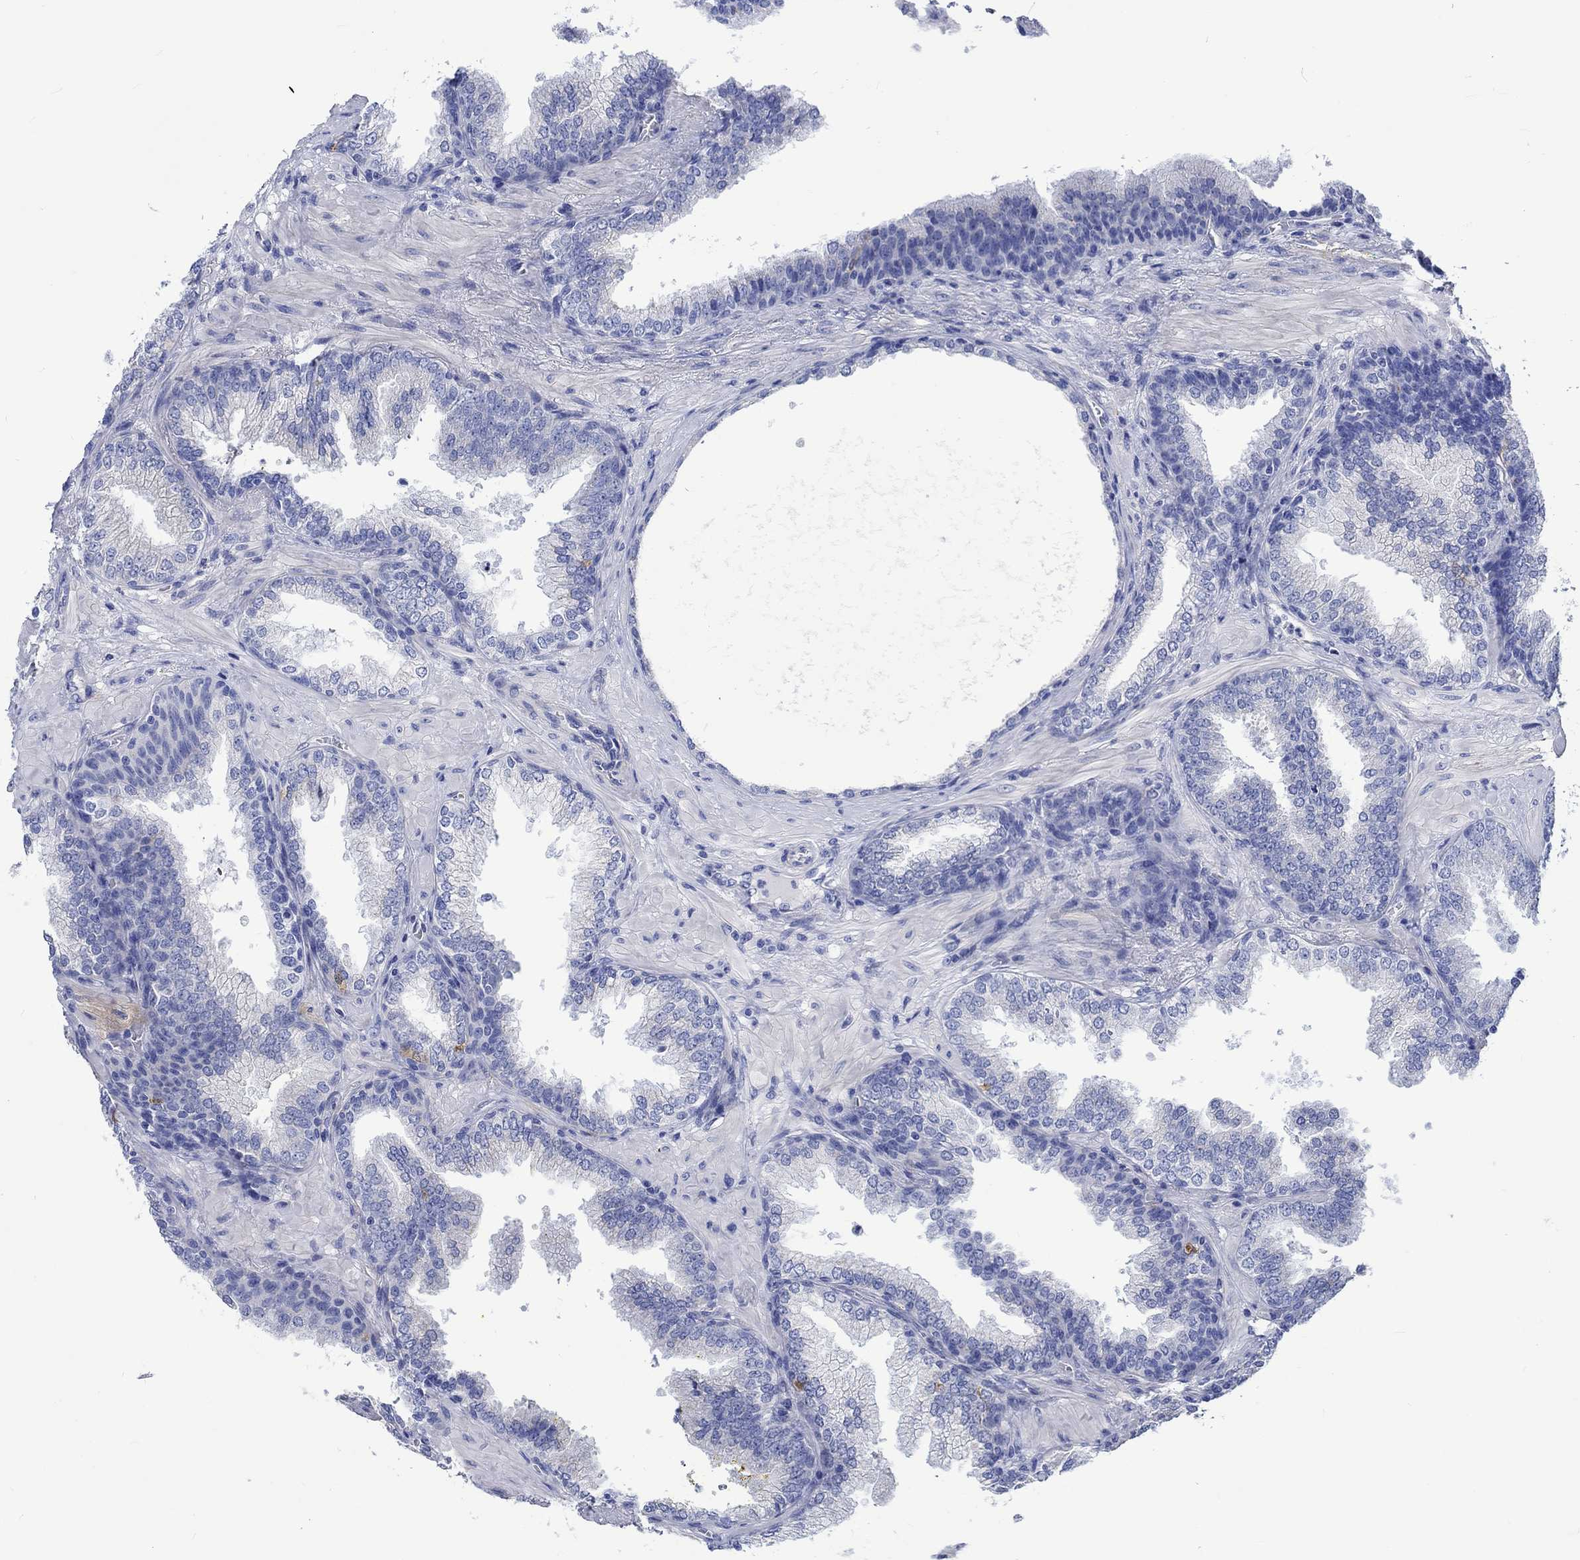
{"staining": {"intensity": "negative", "quantity": "none", "location": "none"}, "tissue": "prostate cancer", "cell_type": "Tumor cells", "image_type": "cancer", "snomed": [{"axis": "morphology", "description": "Adenocarcinoma, Low grade"}, {"axis": "topography", "description": "Prostate"}], "caption": "This is a image of immunohistochemistry (IHC) staining of prostate cancer (adenocarcinoma (low-grade)), which shows no expression in tumor cells.", "gene": "CPLX2", "patient": {"sex": "male", "age": 68}}